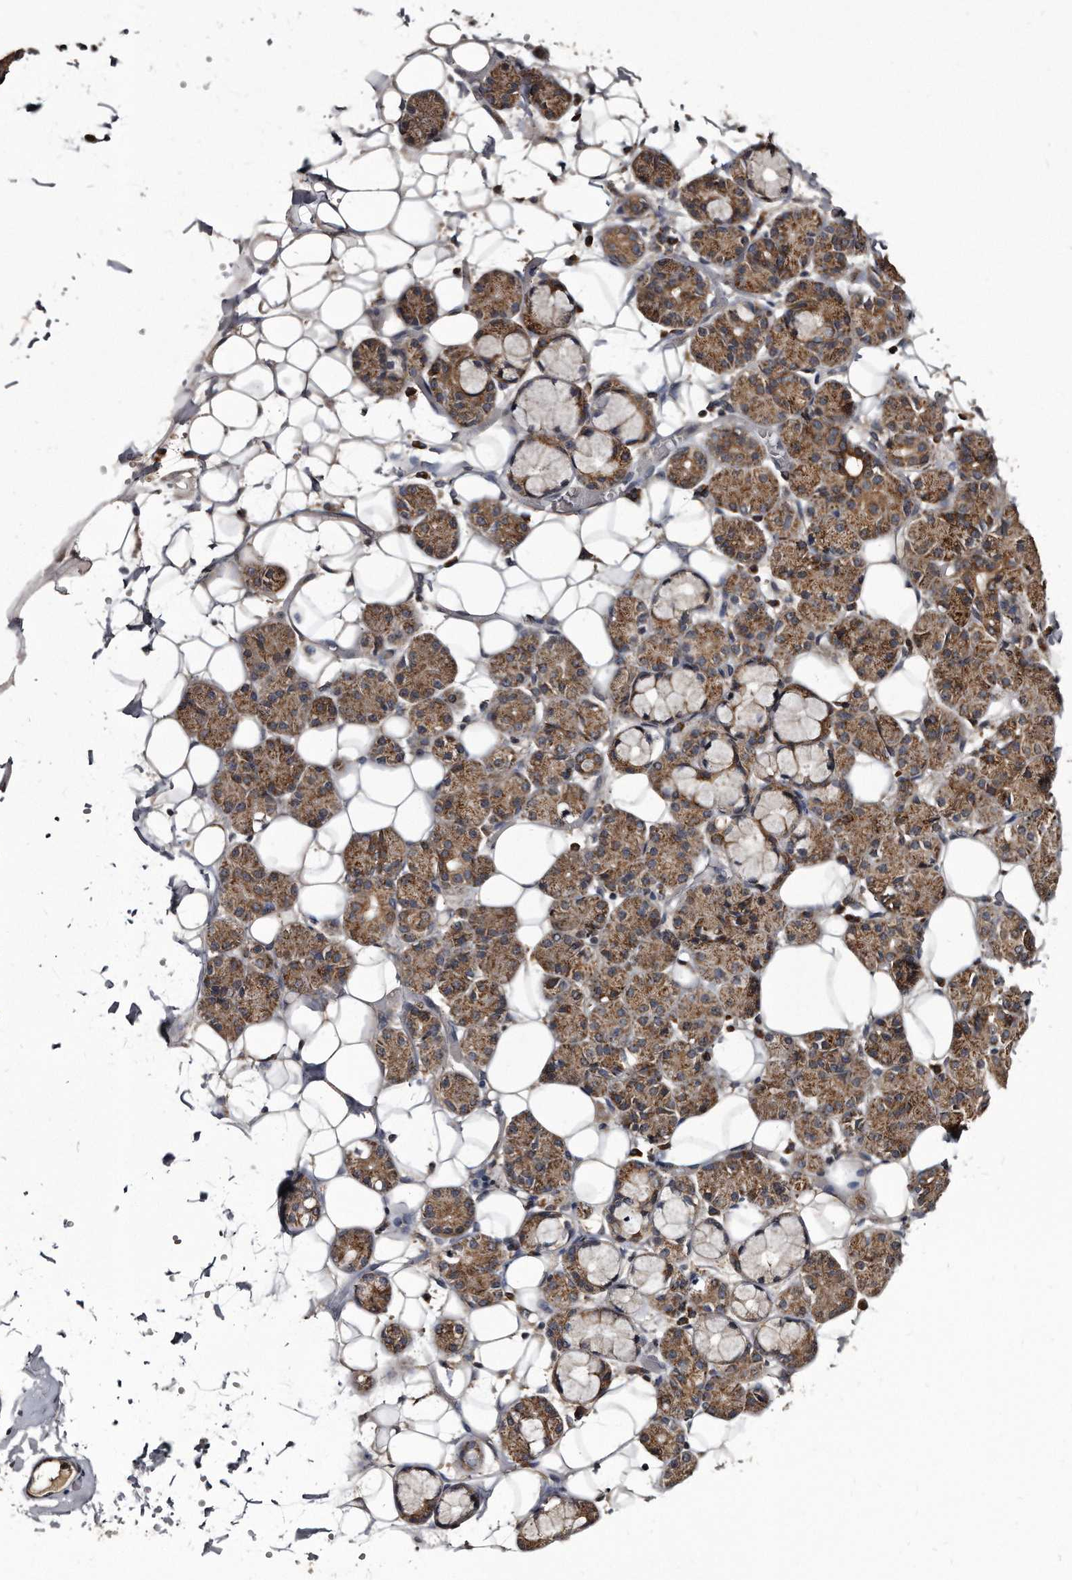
{"staining": {"intensity": "moderate", "quantity": ">75%", "location": "cytoplasmic/membranous"}, "tissue": "salivary gland", "cell_type": "Glandular cells", "image_type": "normal", "snomed": [{"axis": "morphology", "description": "Normal tissue, NOS"}, {"axis": "topography", "description": "Salivary gland"}], "caption": "The photomicrograph demonstrates a brown stain indicating the presence of a protein in the cytoplasmic/membranous of glandular cells in salivary gland. Using DAB (3,3'-diaminobenzidine) (brown) and hematoxylin (blue) stains, captured at high magnification using brightfield microscopy.", "gene": "FAM136A", "patient": {"sex": "male", "age": 63}}